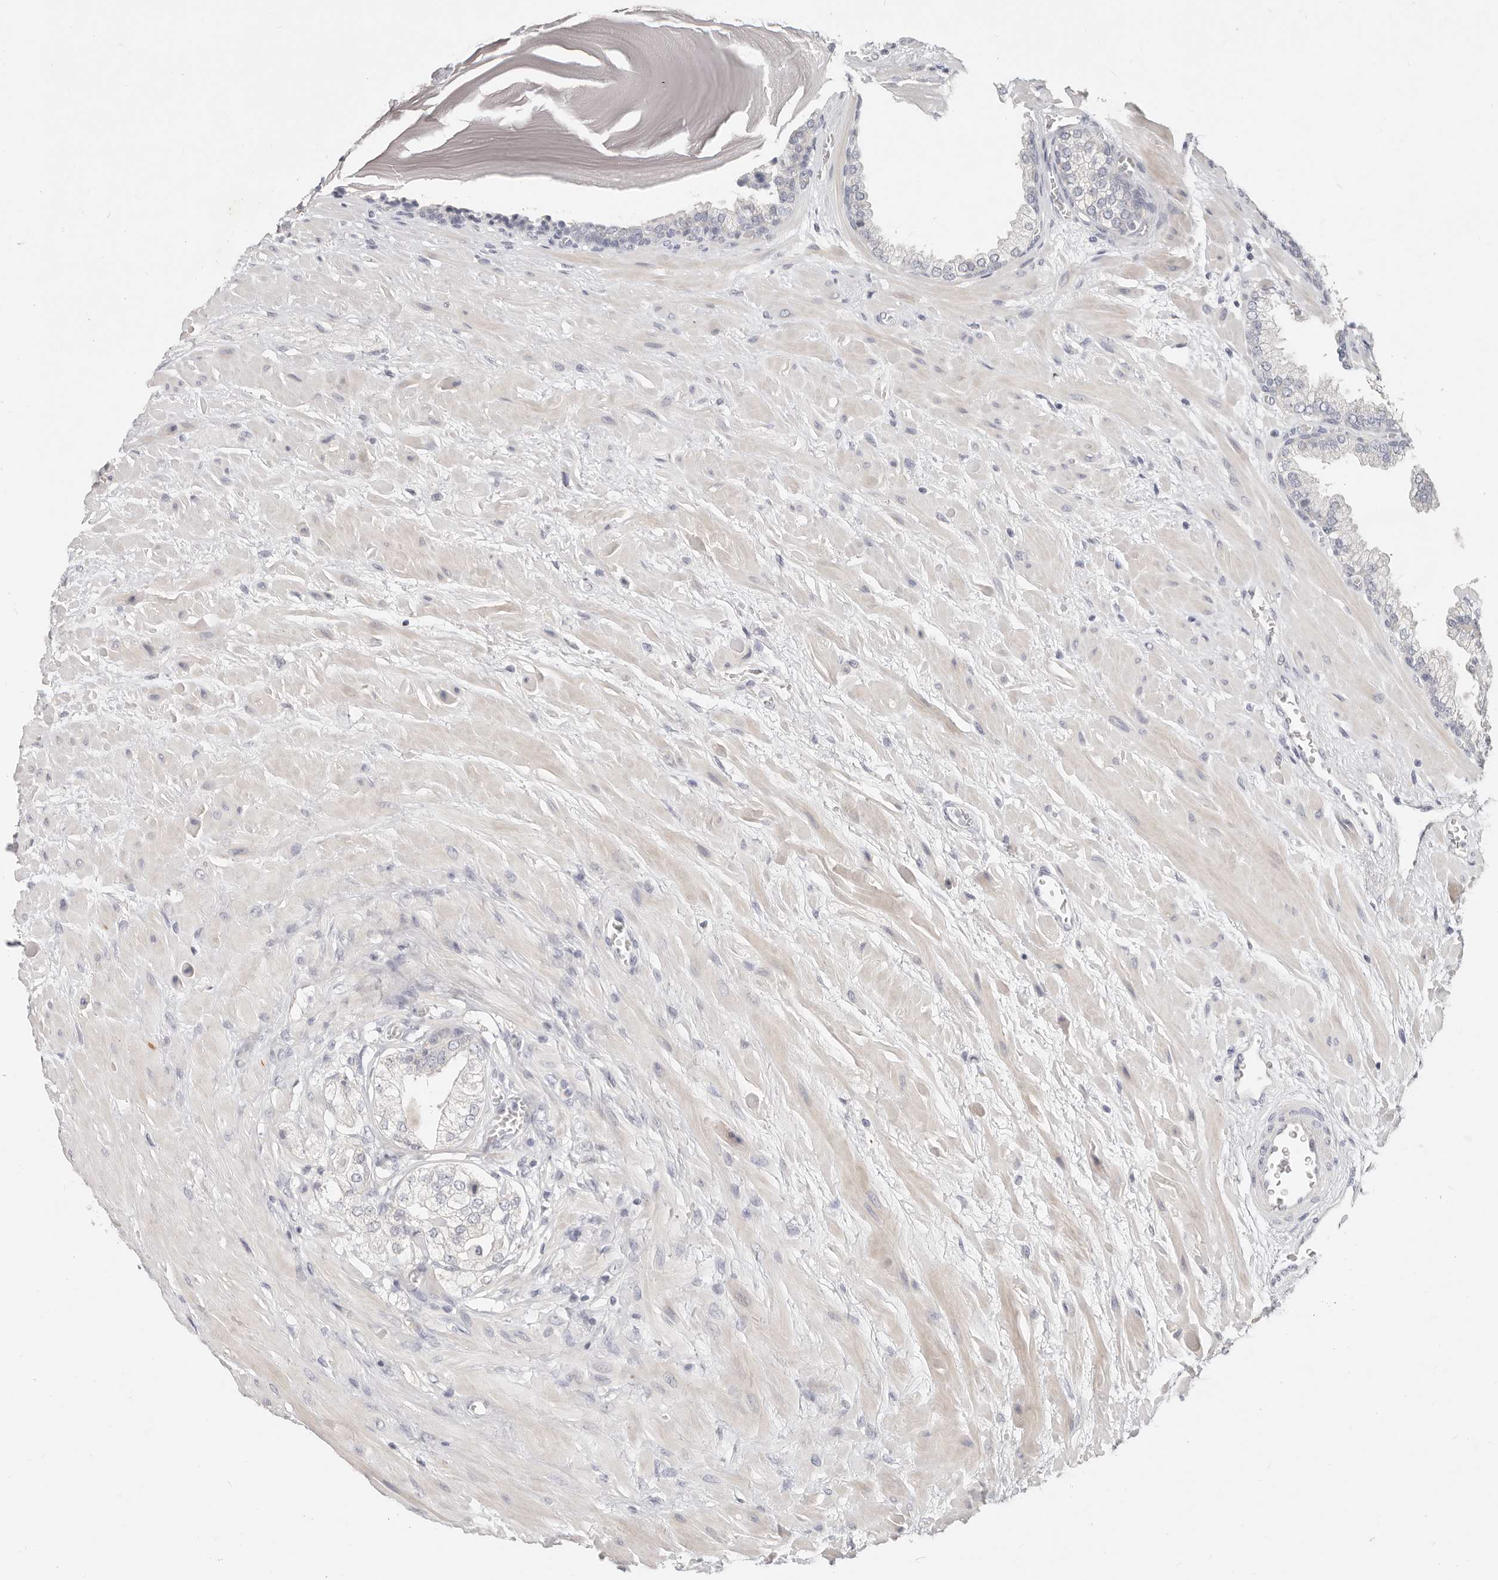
{"staining": {"intensity": "negative", "quantity": "none", "location": "none"}, "tissue": "prostate", "cell_type": "Glandular cells", "image_type": "normal", "snomed": [{"axis": "morphology", "description": "Normal tissue, NOS"}, {"axis": "topography", "description": "Prostate"}], "caption": "DAB immunohistochemical staining of benign prostate displays no significant positivity in glandular cells. The staining is performed using DAB (3,3'-diaminobenzidine) brown chromogen with nuclei counter-stained in using hematoxylin.", "gene": "TMEM63B", "patient": {"sex": "male", "age": 48}}